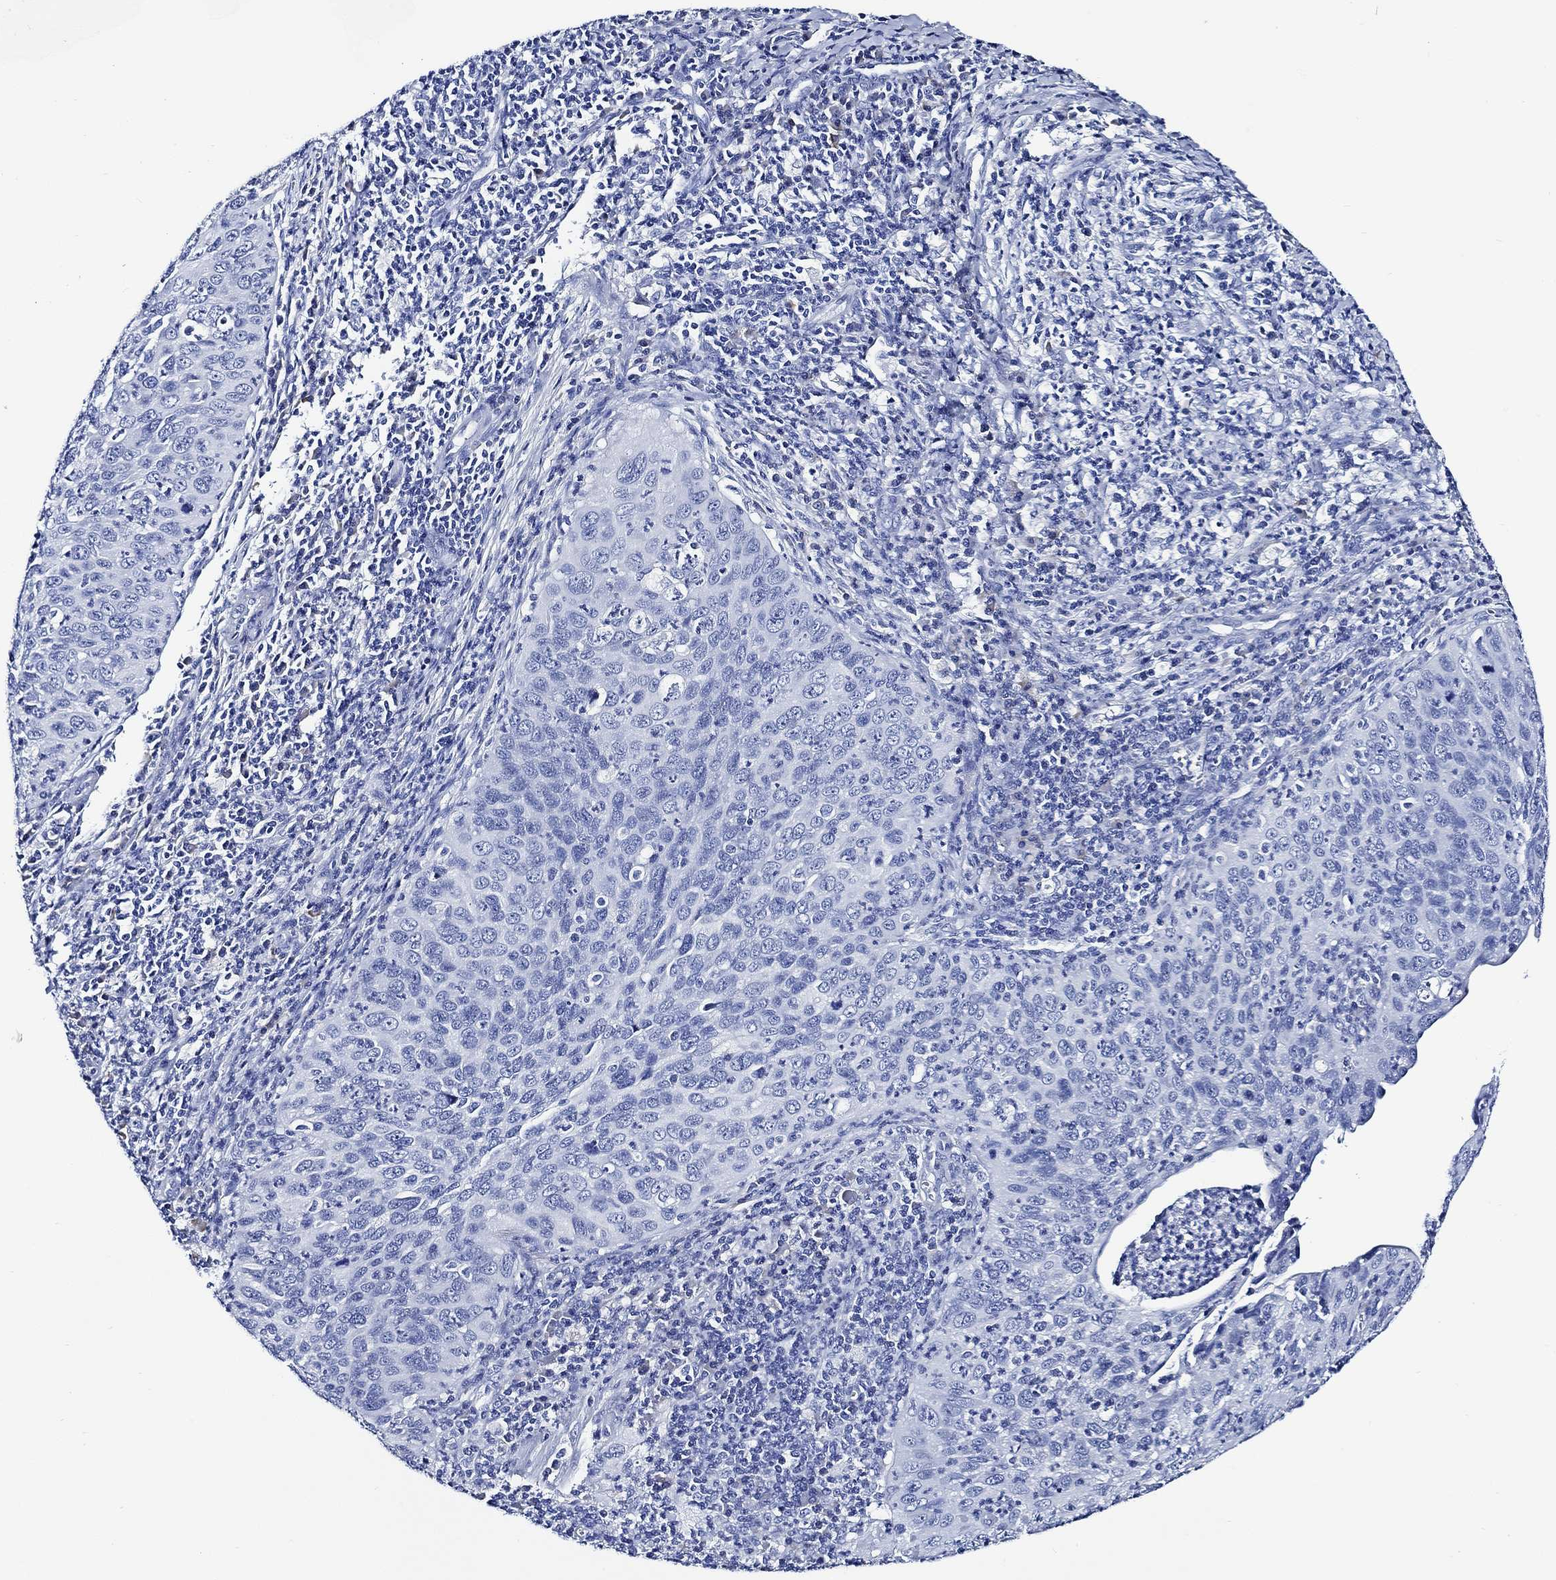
{"staining": {"intensity": "negative", "quantity": "none", "location": "none"}, "tissue": "cervical cancer", "cell_type": "Tumor cells", "image_type": "cancer", "snomed": [{"axis": "morphology", "description": "Squamous cell carcinoma, NOS"}, {"axis": "topography", "description": "Cervix"}], "caption": "Cervical squamous cell carcinoma stained for a protein using IHC exhibits no positivity tumor cells.", "gene": "WDR62", "patient": {"sex": "female", "age": 26}}